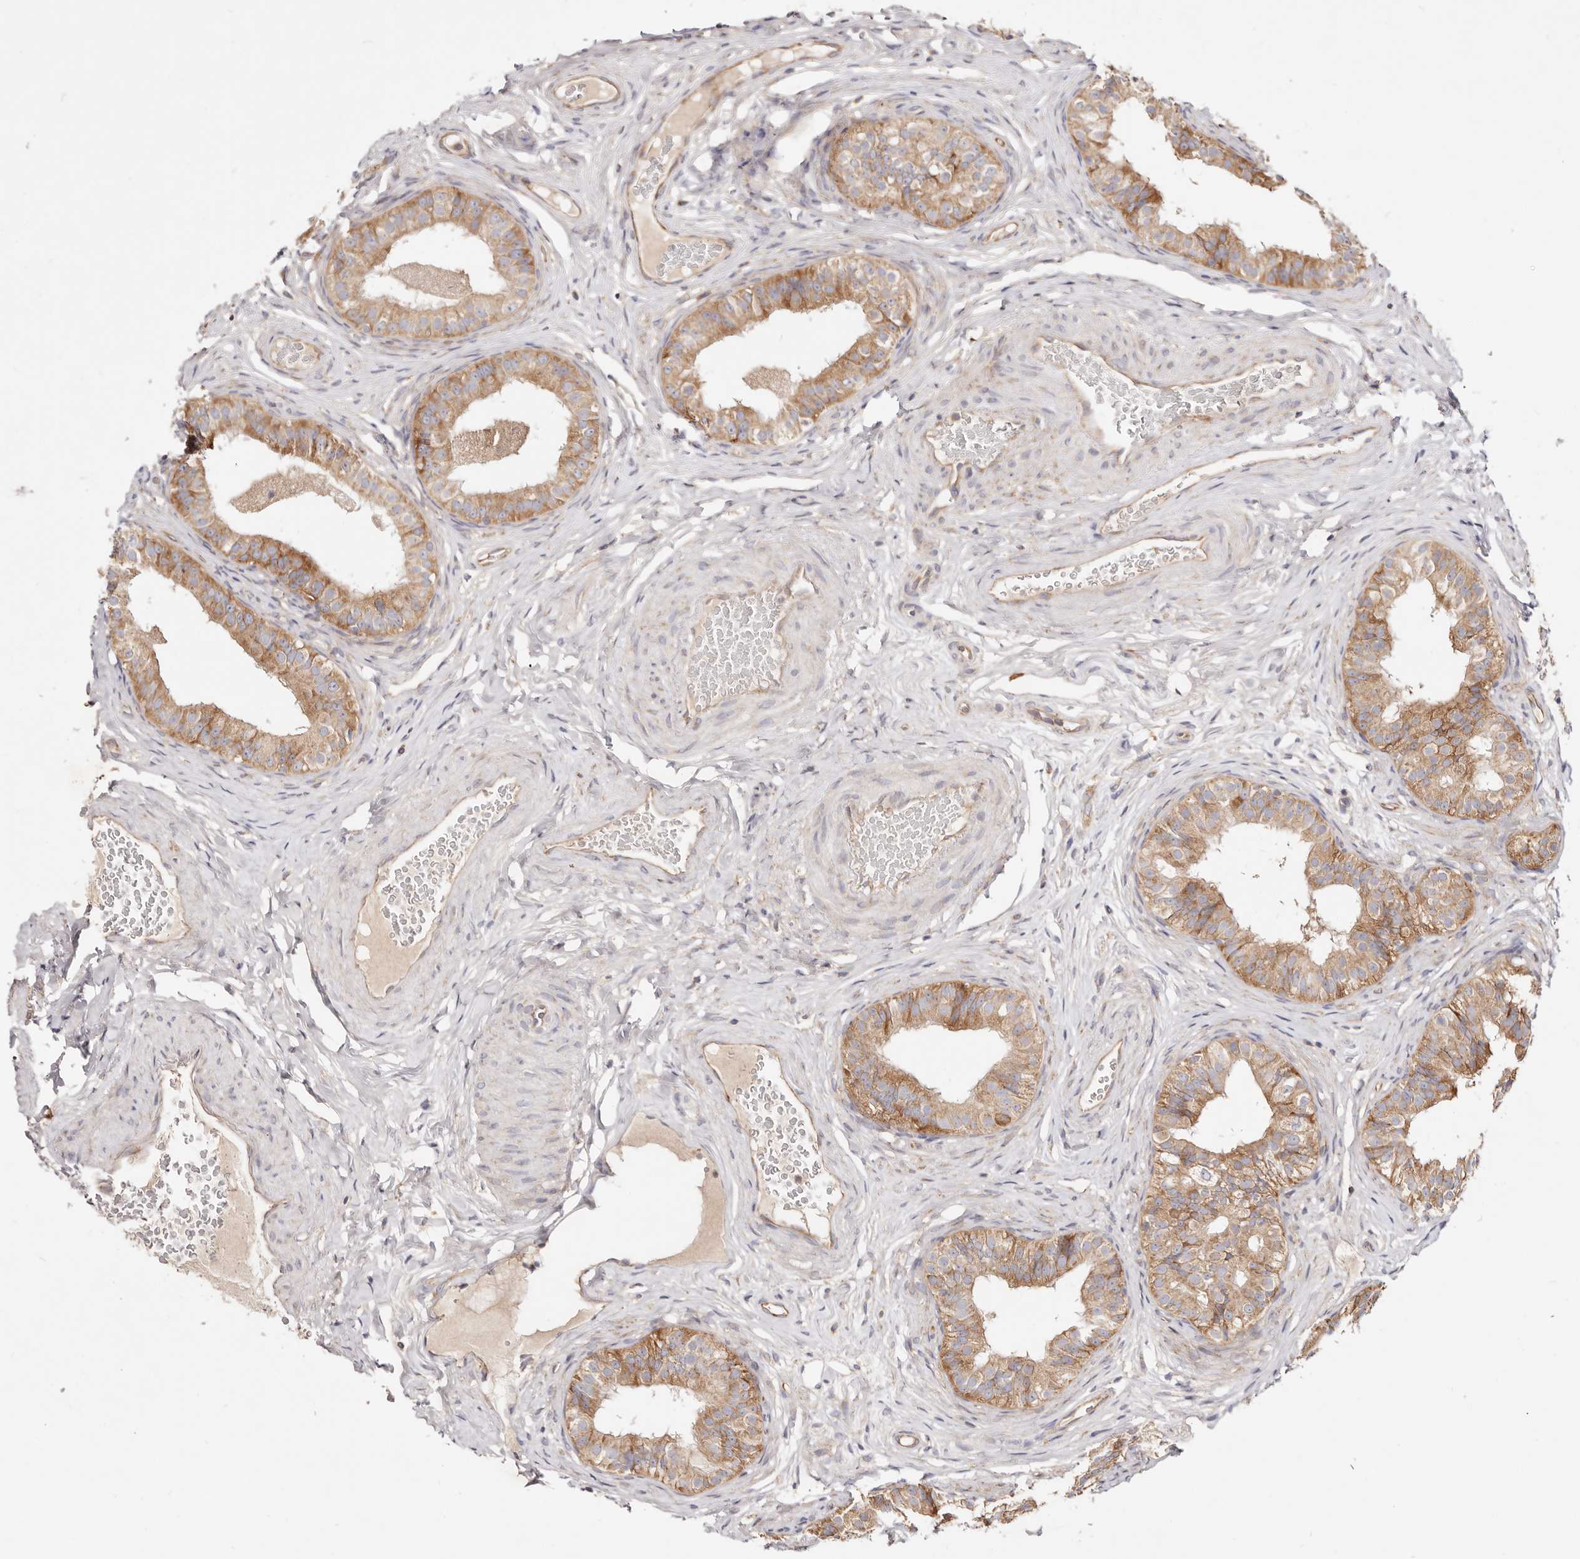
{"staining": {"intensity": "moderate", "quantity": ">75%", "location": "cytoplasmic/membranous"}, "tissue": "epididymis", "cell_type": "Glandular cells", "image_type": "normal", "snomed": [{"axis": "morphology", "description": "Normal tissue, NOS"}, {"axis": "topography", "description": "Epididymis"}], "caption": "Moderate cytoplasmic/membranous expression is seen in about >75% of glandular cells in unremarkable epididymis.", "gene": "GNA13", "patient": {"sex": "male", "age": 49}}